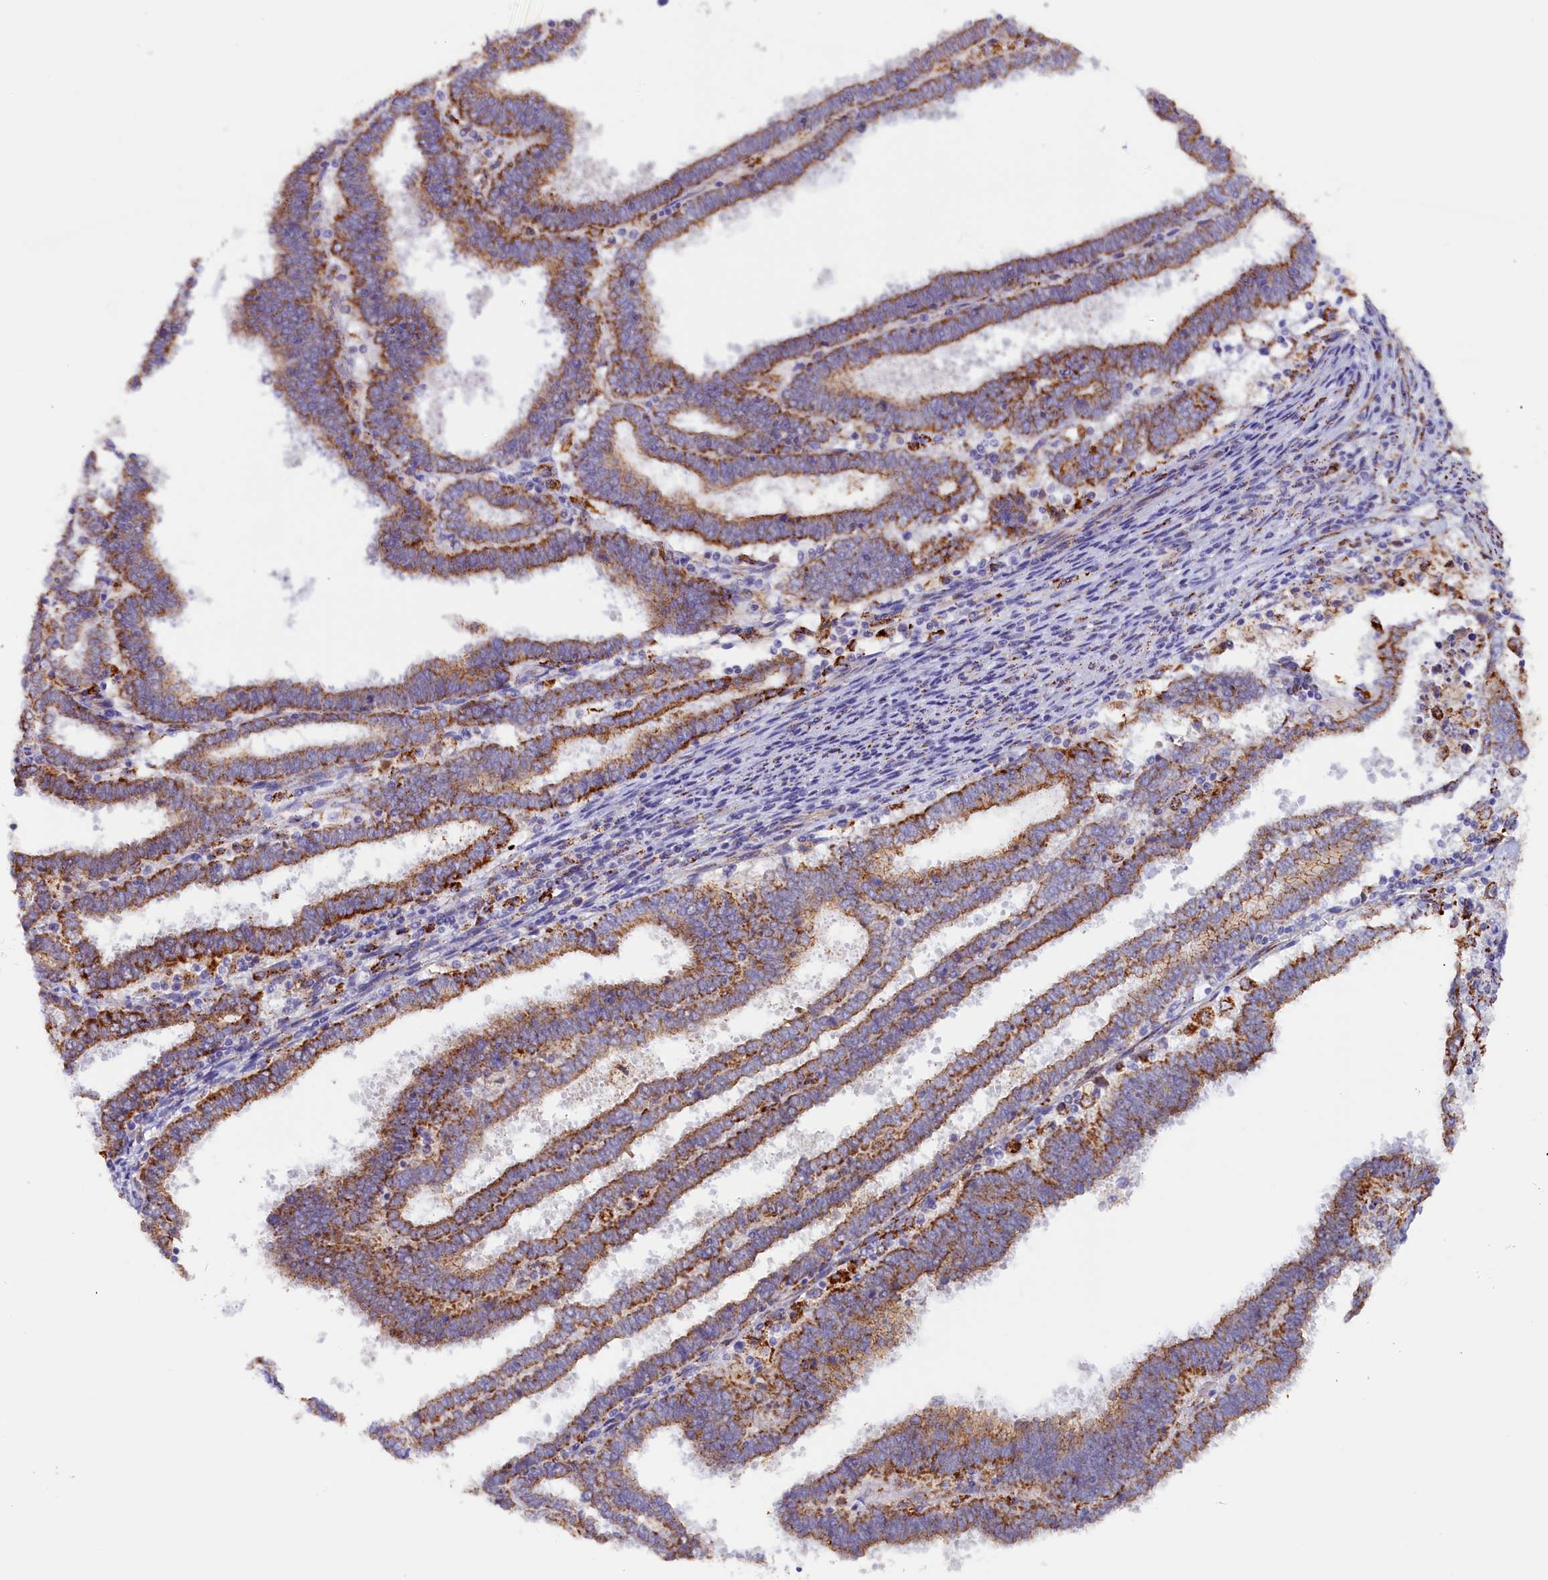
{"staining": {"intensity": "moderate", "quantity": ">75%", "location": "cytoplasmic/membranous"}, "tissue": "endometrial cancer", "cell_type": "Tumor cells", "image_type": "cancer", "snomed": [{"axis": "morphology", "description": "Adenocarcinoma, NOS"}, {"axis": "topography", "description": "Uterus"}], "caption": "Brown immunohistochemical staining in endometrial cancer displays moderate cytoplasmic/membranous positivity in approximately >75% of tumor cells.", "gene": "AKTIP", "patient": {"sex": "female", "age": 83}}